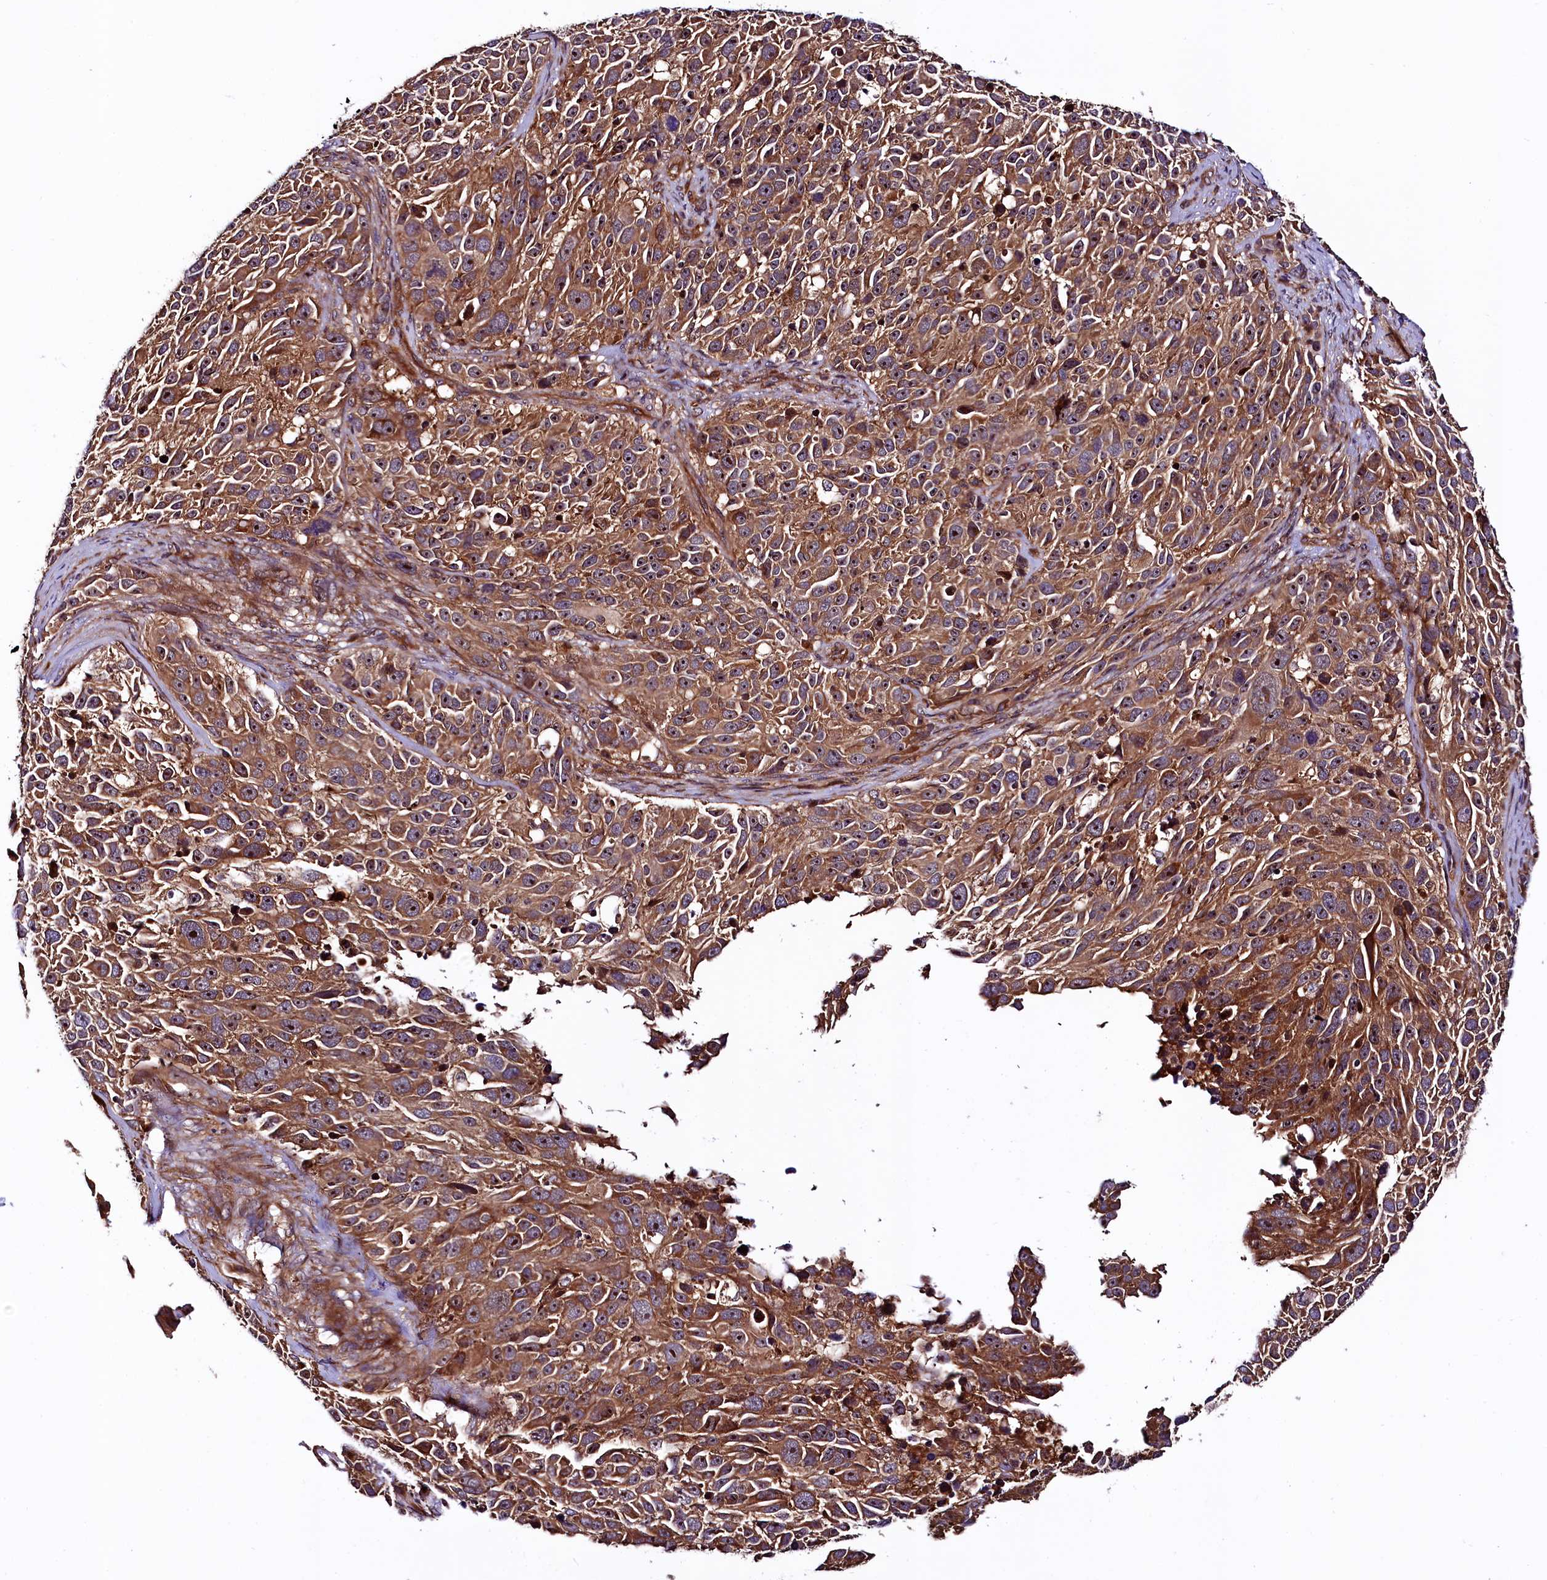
{"staining": {"intensity": "moderate", "quantity": ">75%", "location": "cytoplasmic/membranous,nuclear"}, "tissue": "melanoma", "cell_type": "Tumor cells", "image_type": "cancer", "snomed": [{"axis": "morphology", "description": "Malignant melanoma, NOS"}, {"axis": "topography", "description": "Skin"}], "caption": "The immunohistochemical stain labels moderate cytoplasmic/membranous and nuclear expression in tumor cells of malignant melanoma tissue. Nuclei are stained in blue.", "gene": "VPS35", "patient": {"sex": "male", "age": 84}}